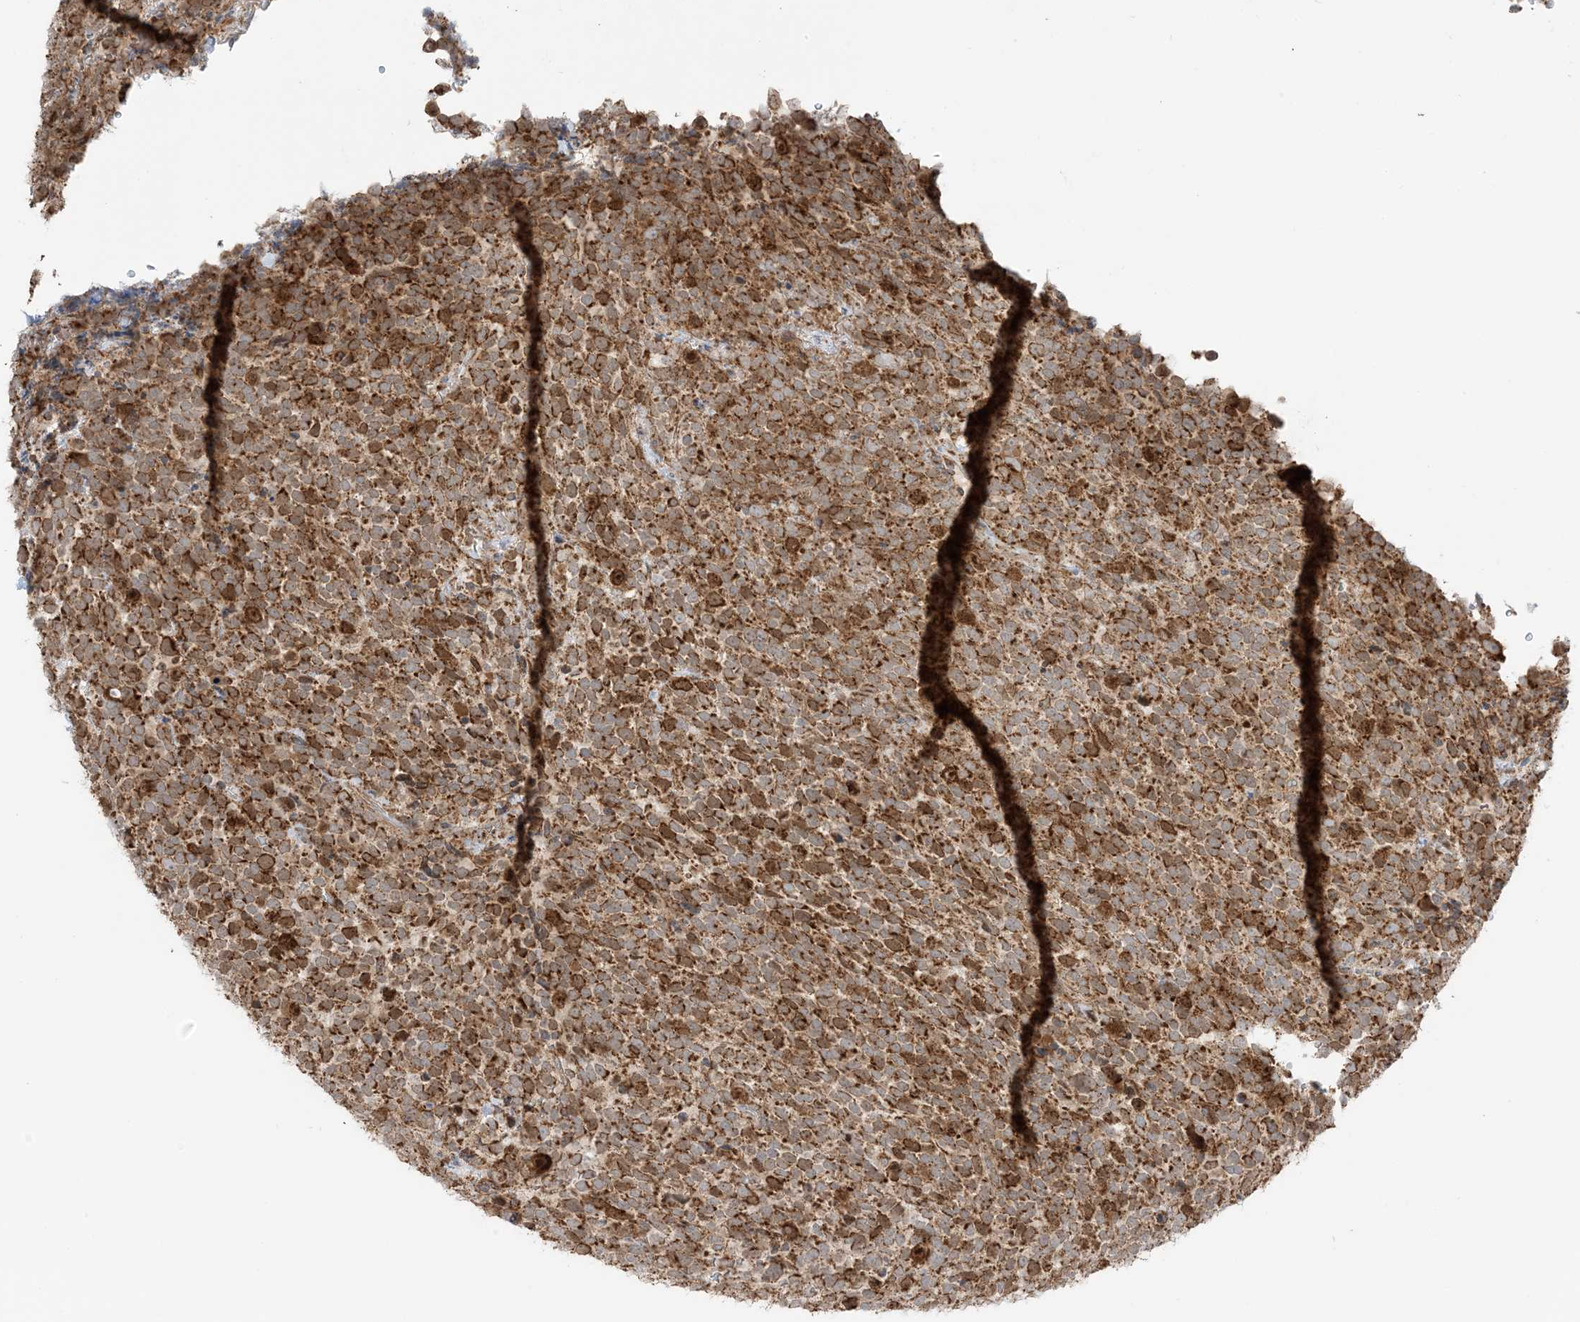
{"staining": {"intensity": "strong", "quantity": ">75%", "location": "cytoplasmic/membranous"}, "tissue": "urothelial cancer", "cell_type": "Tumor cells", "image_type": "cancer", "snomed": [{"axis": "morphology", "description": "Urothelial carcinoma, High grade"}, {"axis": "topography", "description": "Urinary bladder"}], "caption": "Strong cytoplasmic/membranous staining is identified in about >75% of tumor cells in high-grade urothelial carcinoma. Nuclei are stained in blue.", "gene": "N4BP3", "patient": {"sex": "female", "age": 82}}